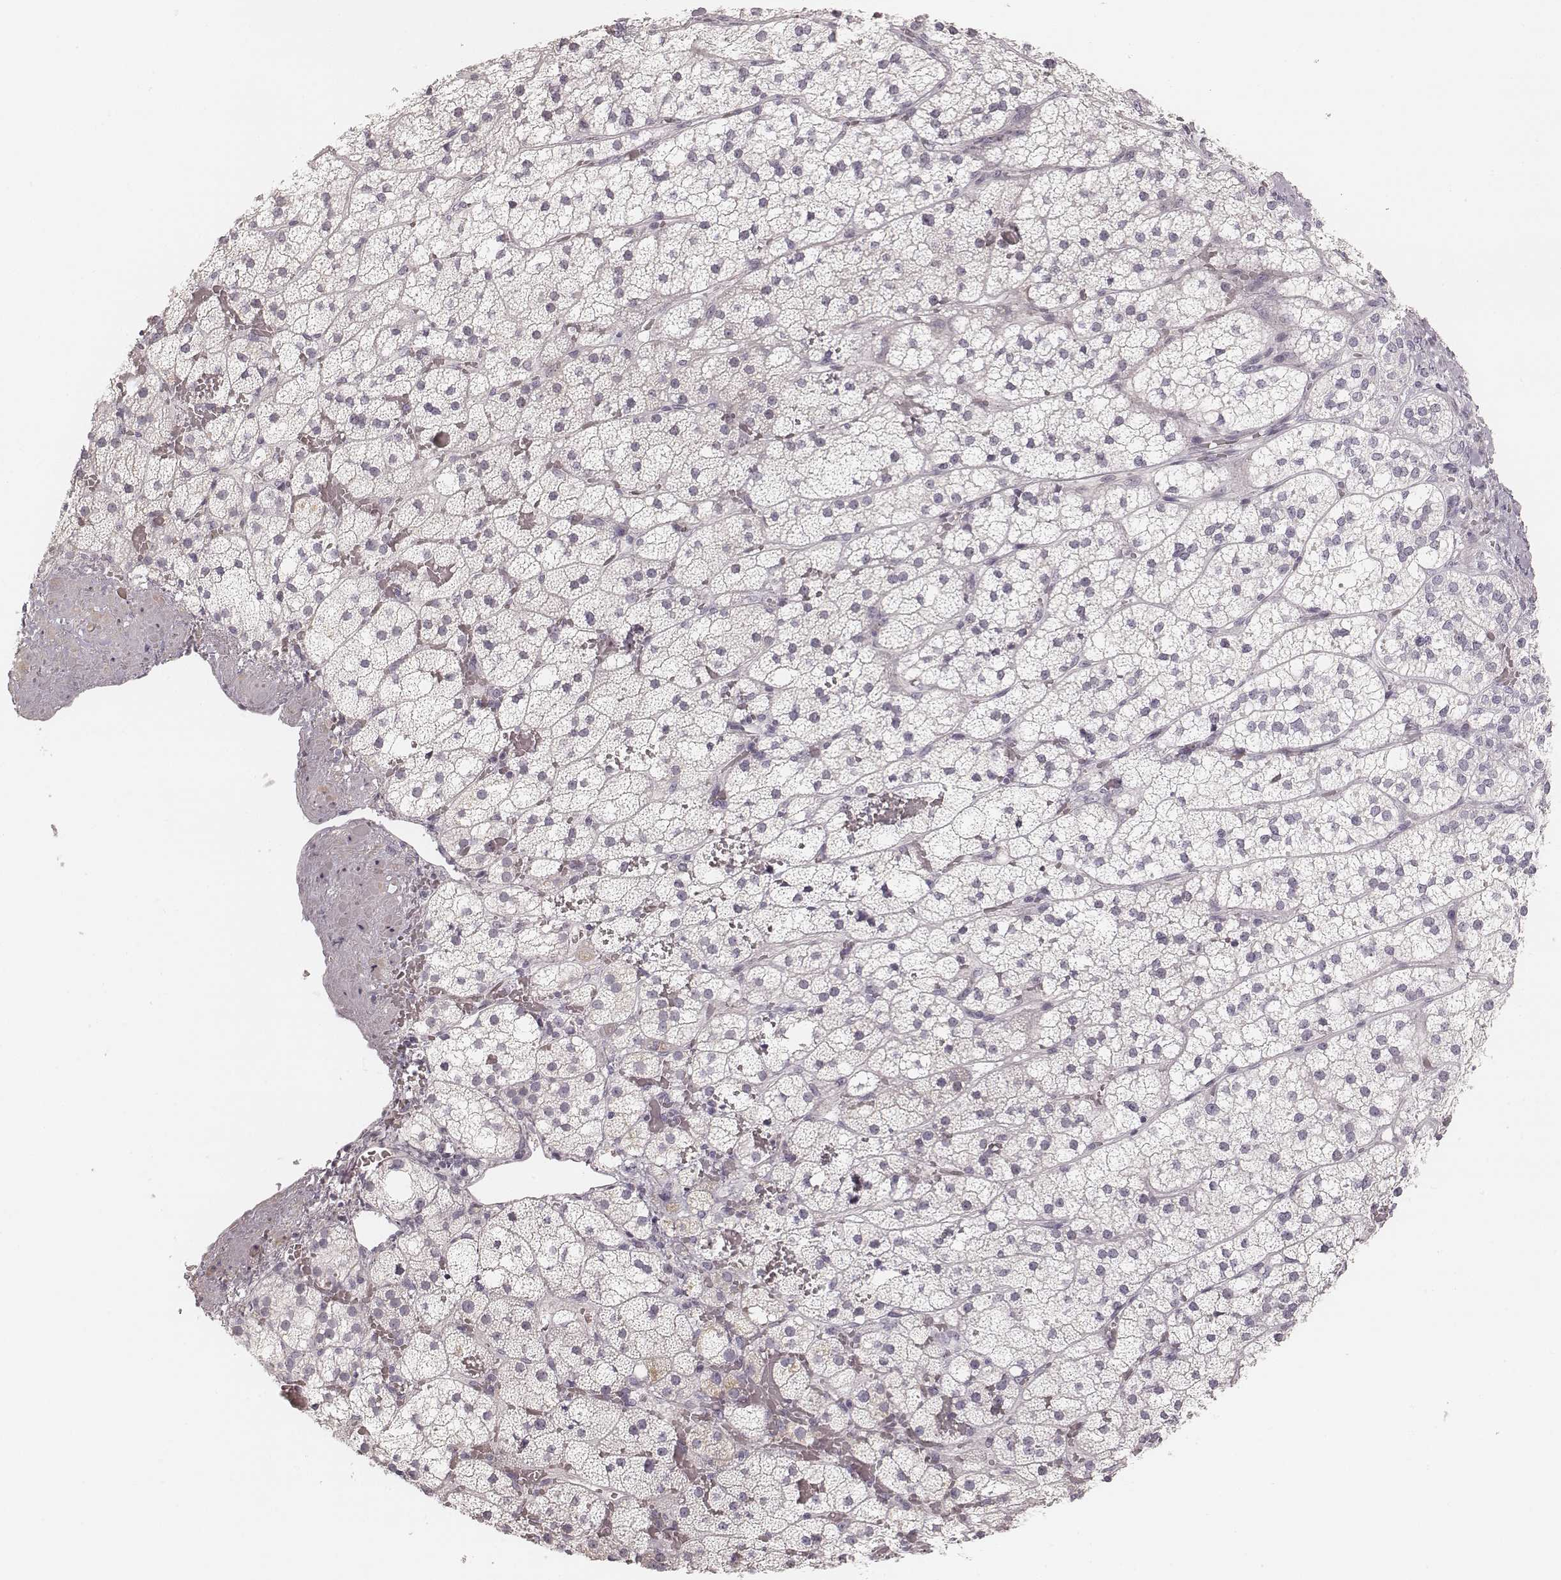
{"staining": {"intensity": "negative", "quantity": "none", "location": "none"}, "tissue": "adrenal gland", "cell_type": "Glandular cells", "image_type": "normal", "snomed": [{"axis": "morphology", "description": "Normal tissue, NOS"}, {"axis": "topography", "description": "Adrenal gland"}], "caption": "A histopathology image of adrenal gland stained for a protein shows no brown staining in glandular cells. The staining was performed using DAB to visualize the protein expression in brown, while the nuclei were stained in blue with hematoxylin (Magnification: 20x).", "gene": "SPATA24", "patient": {"sex": "male", "age": 53}}